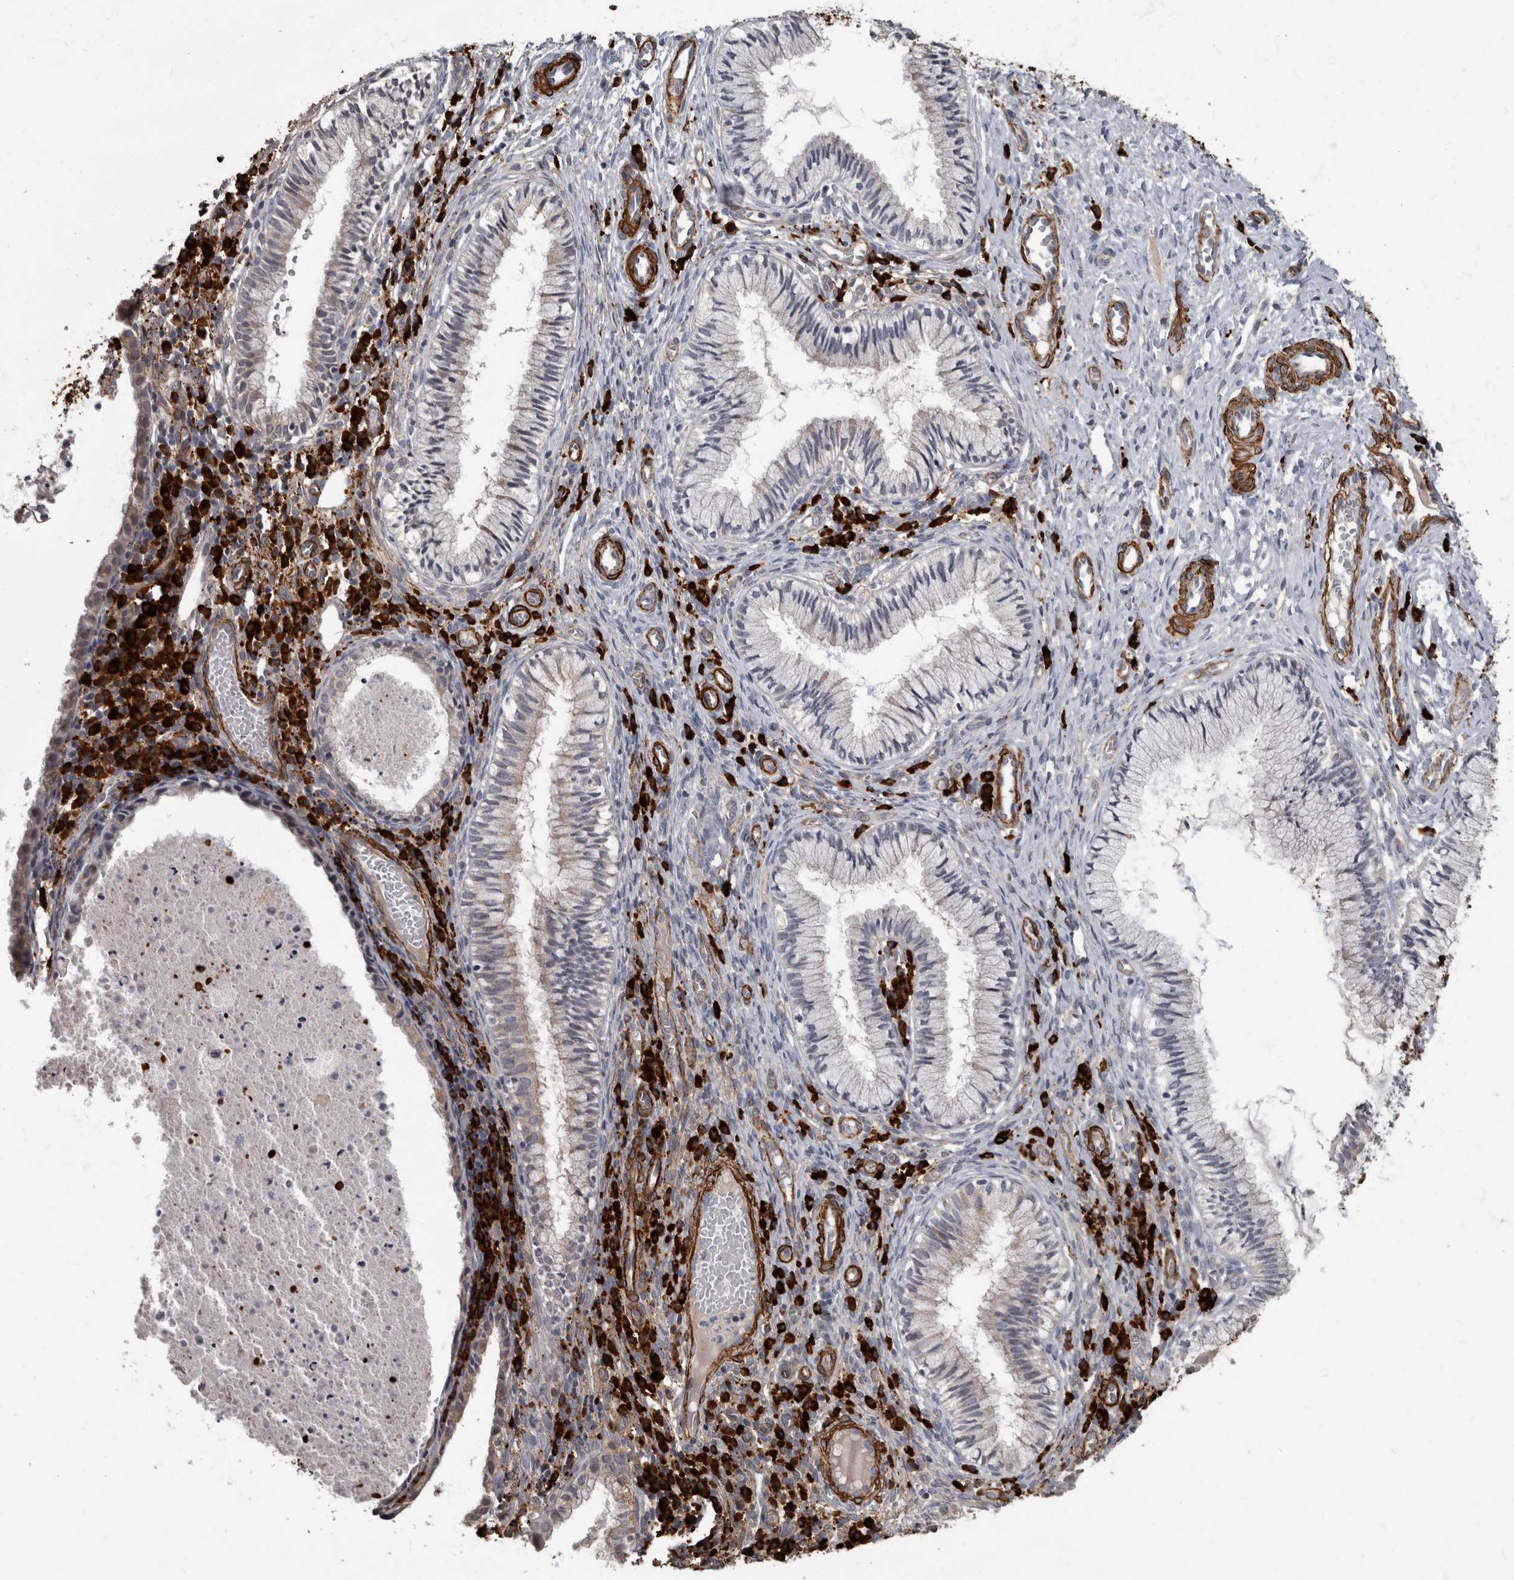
{"staining": {"intensity": "negative", "quantity": "none", "location": "none"}, "tissue": "cervix", "cell_type": "Glandular cells", "image_type": "normal", "snomed": [{"axis": "morphology", "description": "Normal tissue, NOS"}, {"axis": "topography", "description": "Cervix"}], "caption": "Human cervix stained for a protein using immunohistochemistry (IHC) demonstrates no positivity in glandular cells.", "gene": "MASTL", "patient": {"sex": "female", "age": 27}}